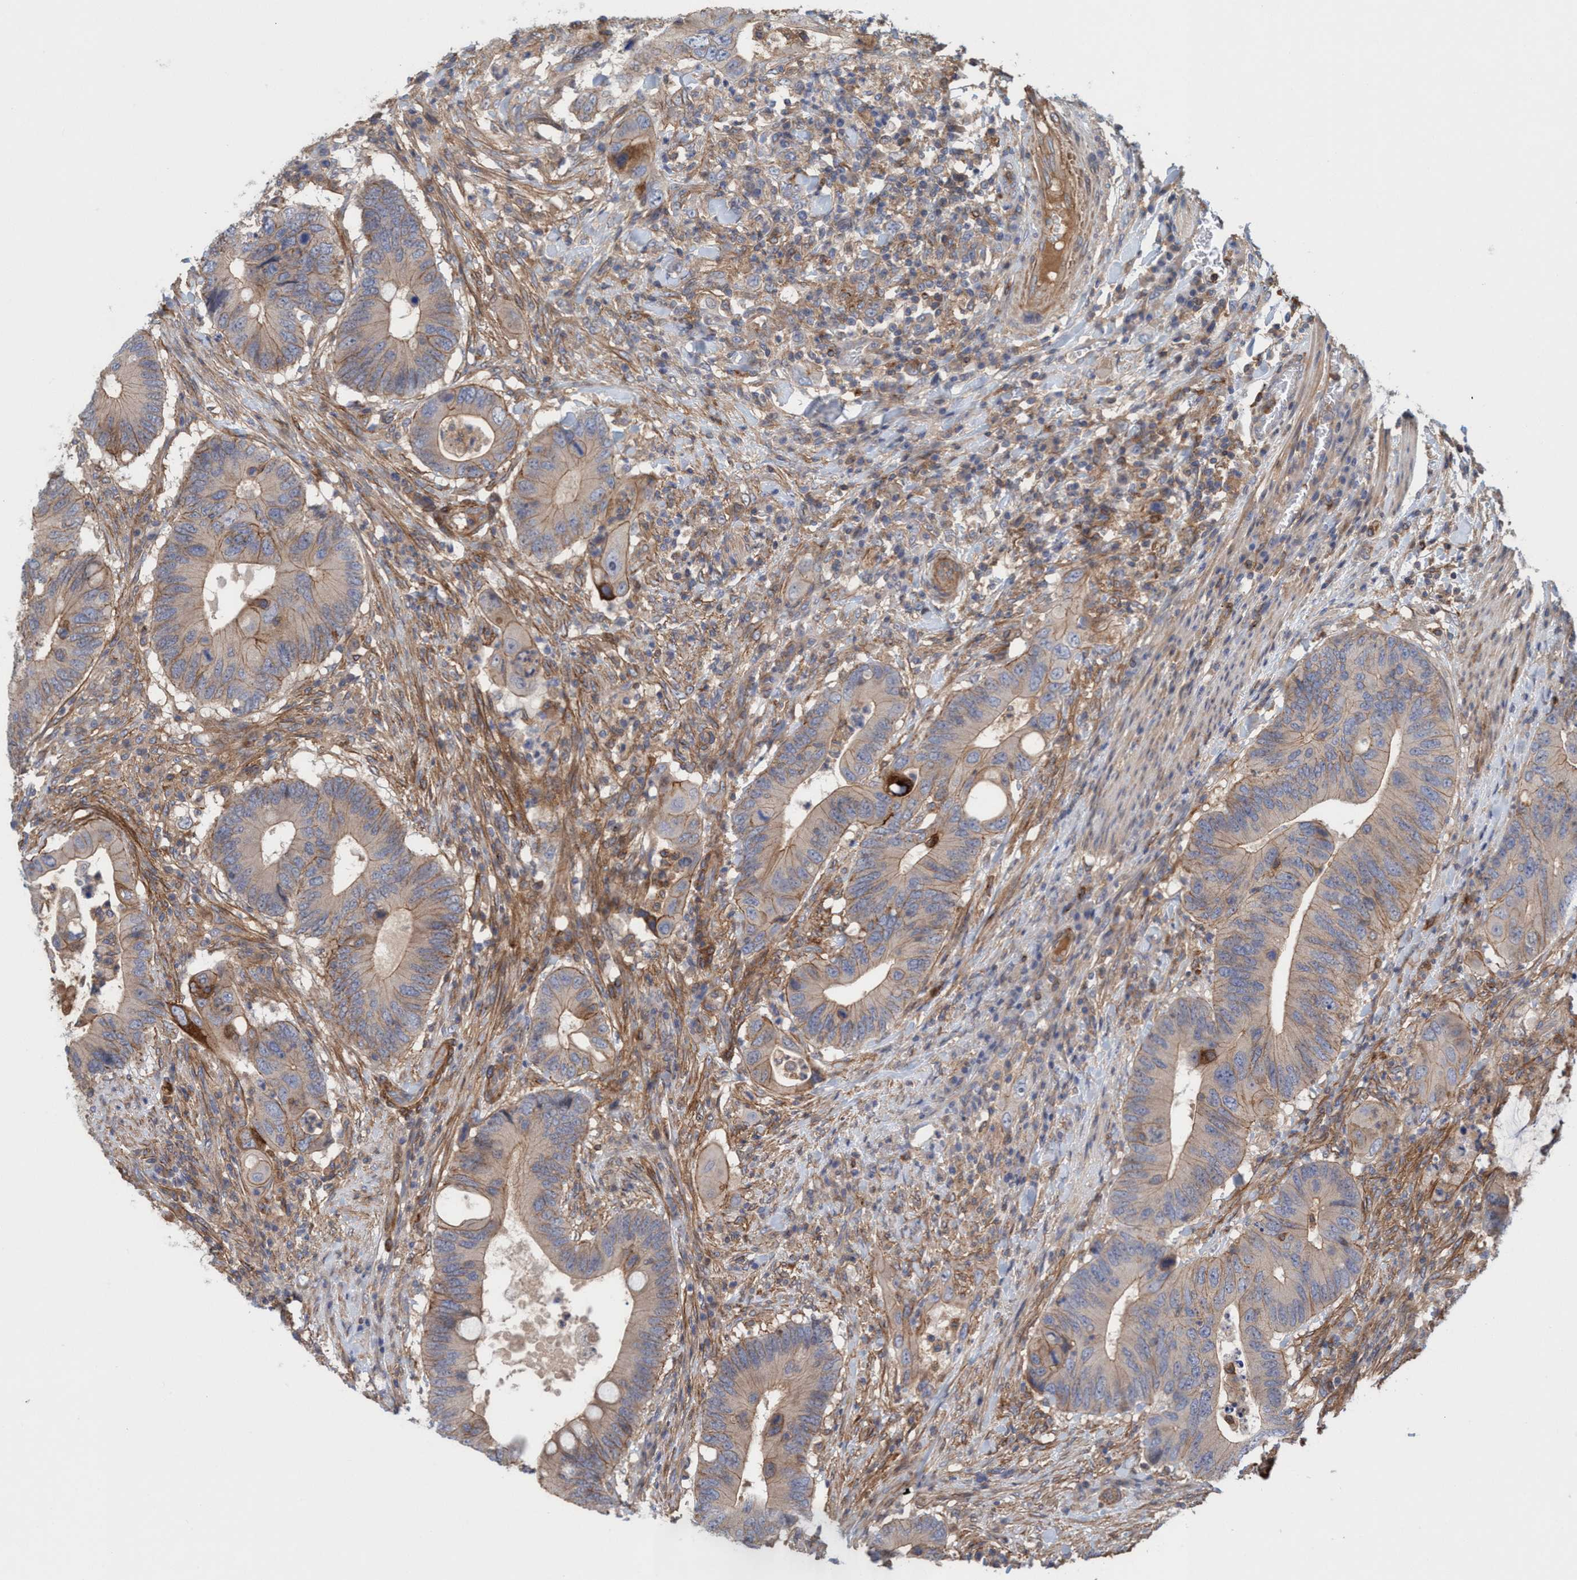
{"staining": {"intensity": "weak", "quantity": "25%-75%", "location": "cytoplasmic/membranous"}, "tissue": "colorectal cancer", "cell_type": "Tumor cells", "image_type": "cancer", "snomed": [{"axis": "morphology", "description": "Adenocarcinoma, NOS"}, {"axis": "topography", "description": "Colon"}], "caption": "Immunohistochemical staining of human adenocarcinoma (colorectal) reveals weak cytoplasmic/membranous protein expression in about 25%-75% of tumor cells.", "gene": "SPECC1", "patient": {"sex": "male", "age": 71}}